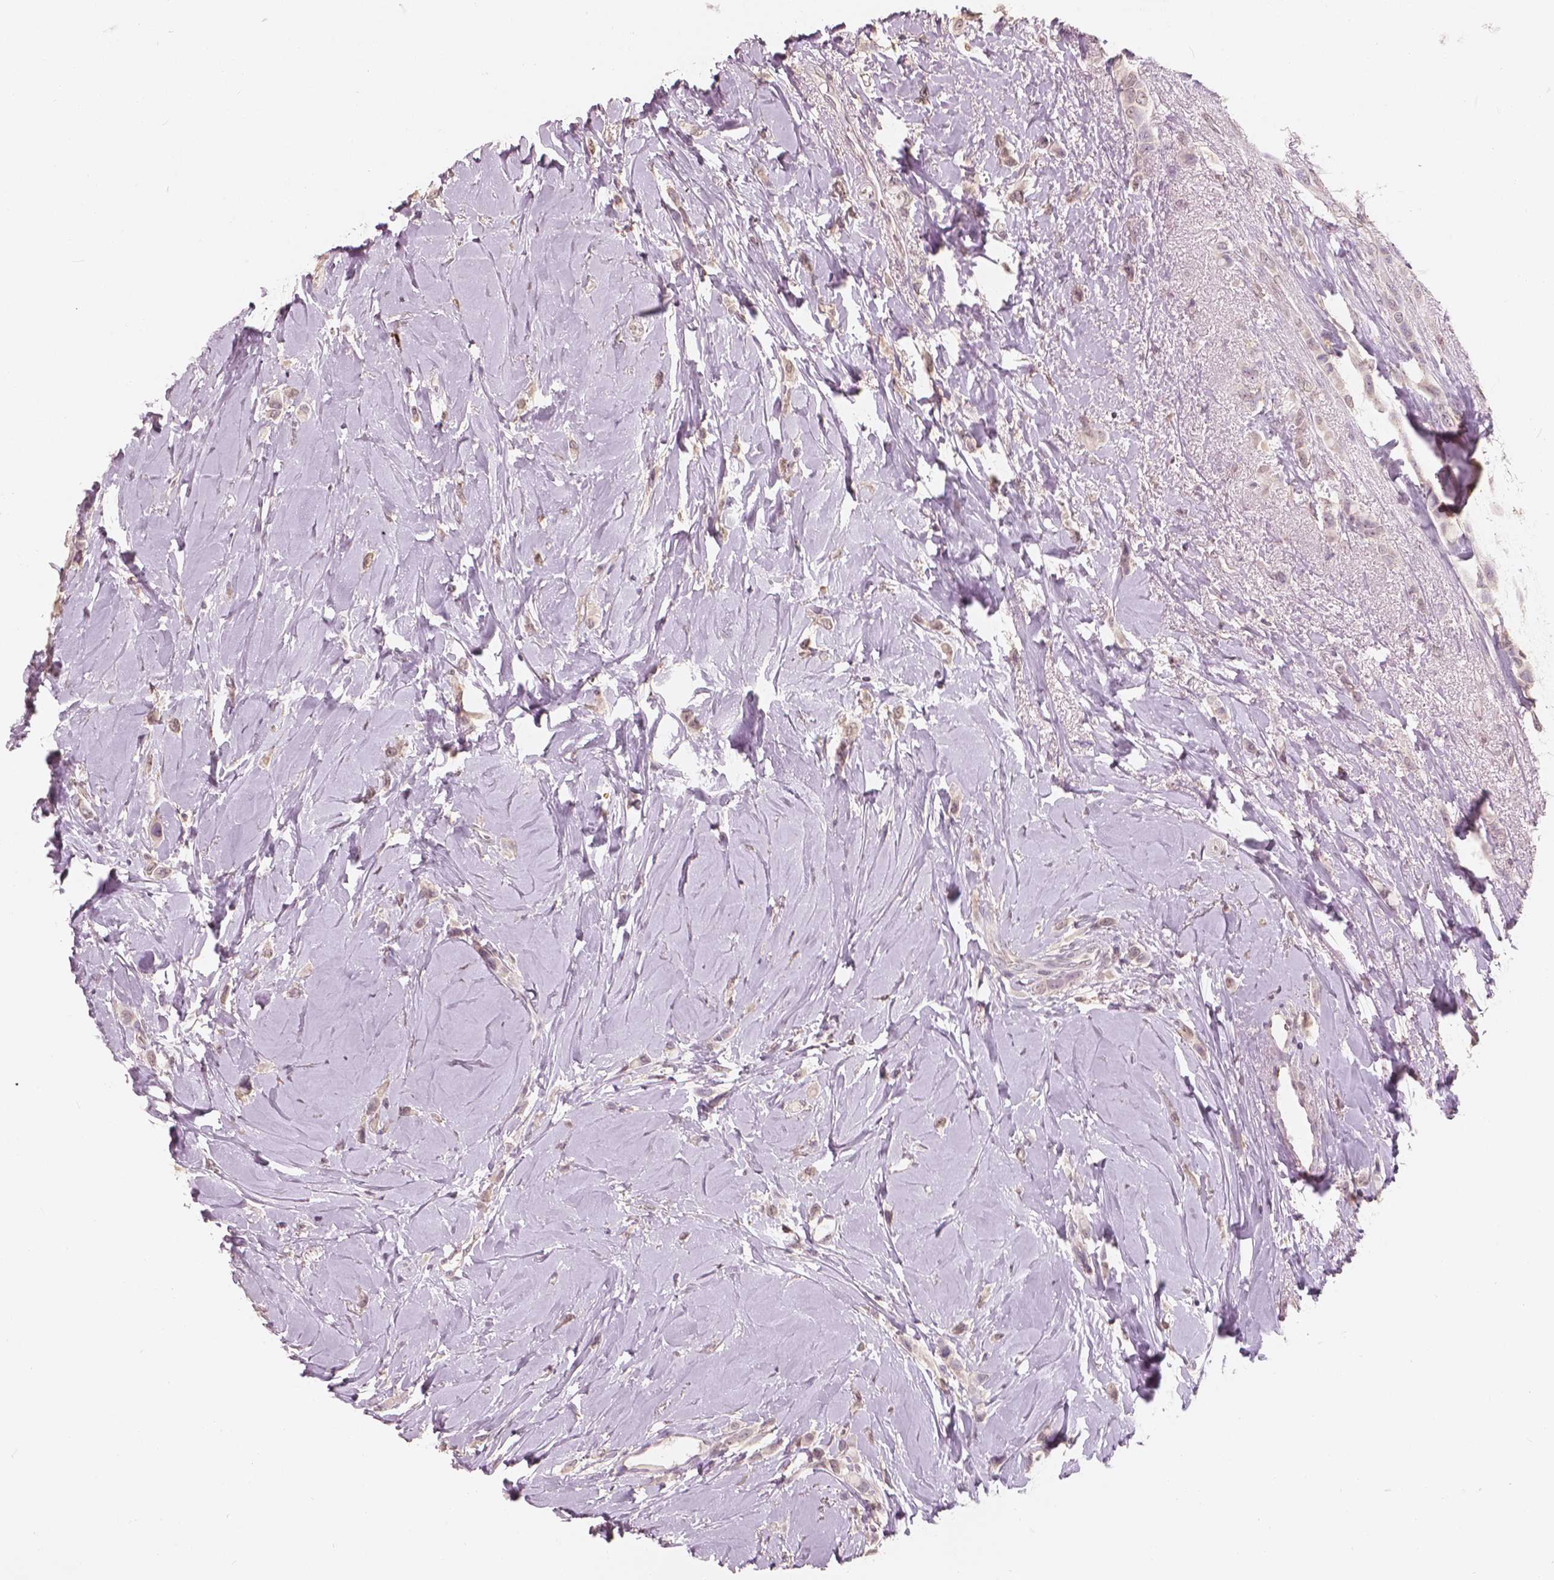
{"staining": {"intensity": "weak", "quantity": ">75%", "location": "cytoplasmic/membranous"}, "tissue": "breast cancer", "cell_type": "Tumor cells", "image_type": "cancer", "snomed": [{"axis": "morphology", "description": "Lobular carcinoma"}, {"axis": "topography", "description": "Breast"}], "caption": "Lobular carcinoma (breast) was stained to show a protein in brown. There is low levels of weak cytoplasmic/membranous positivity in approximately >75% of tumor cells.", "gene": "SAT2", "patient": {"sex": "female", "age": 66}}